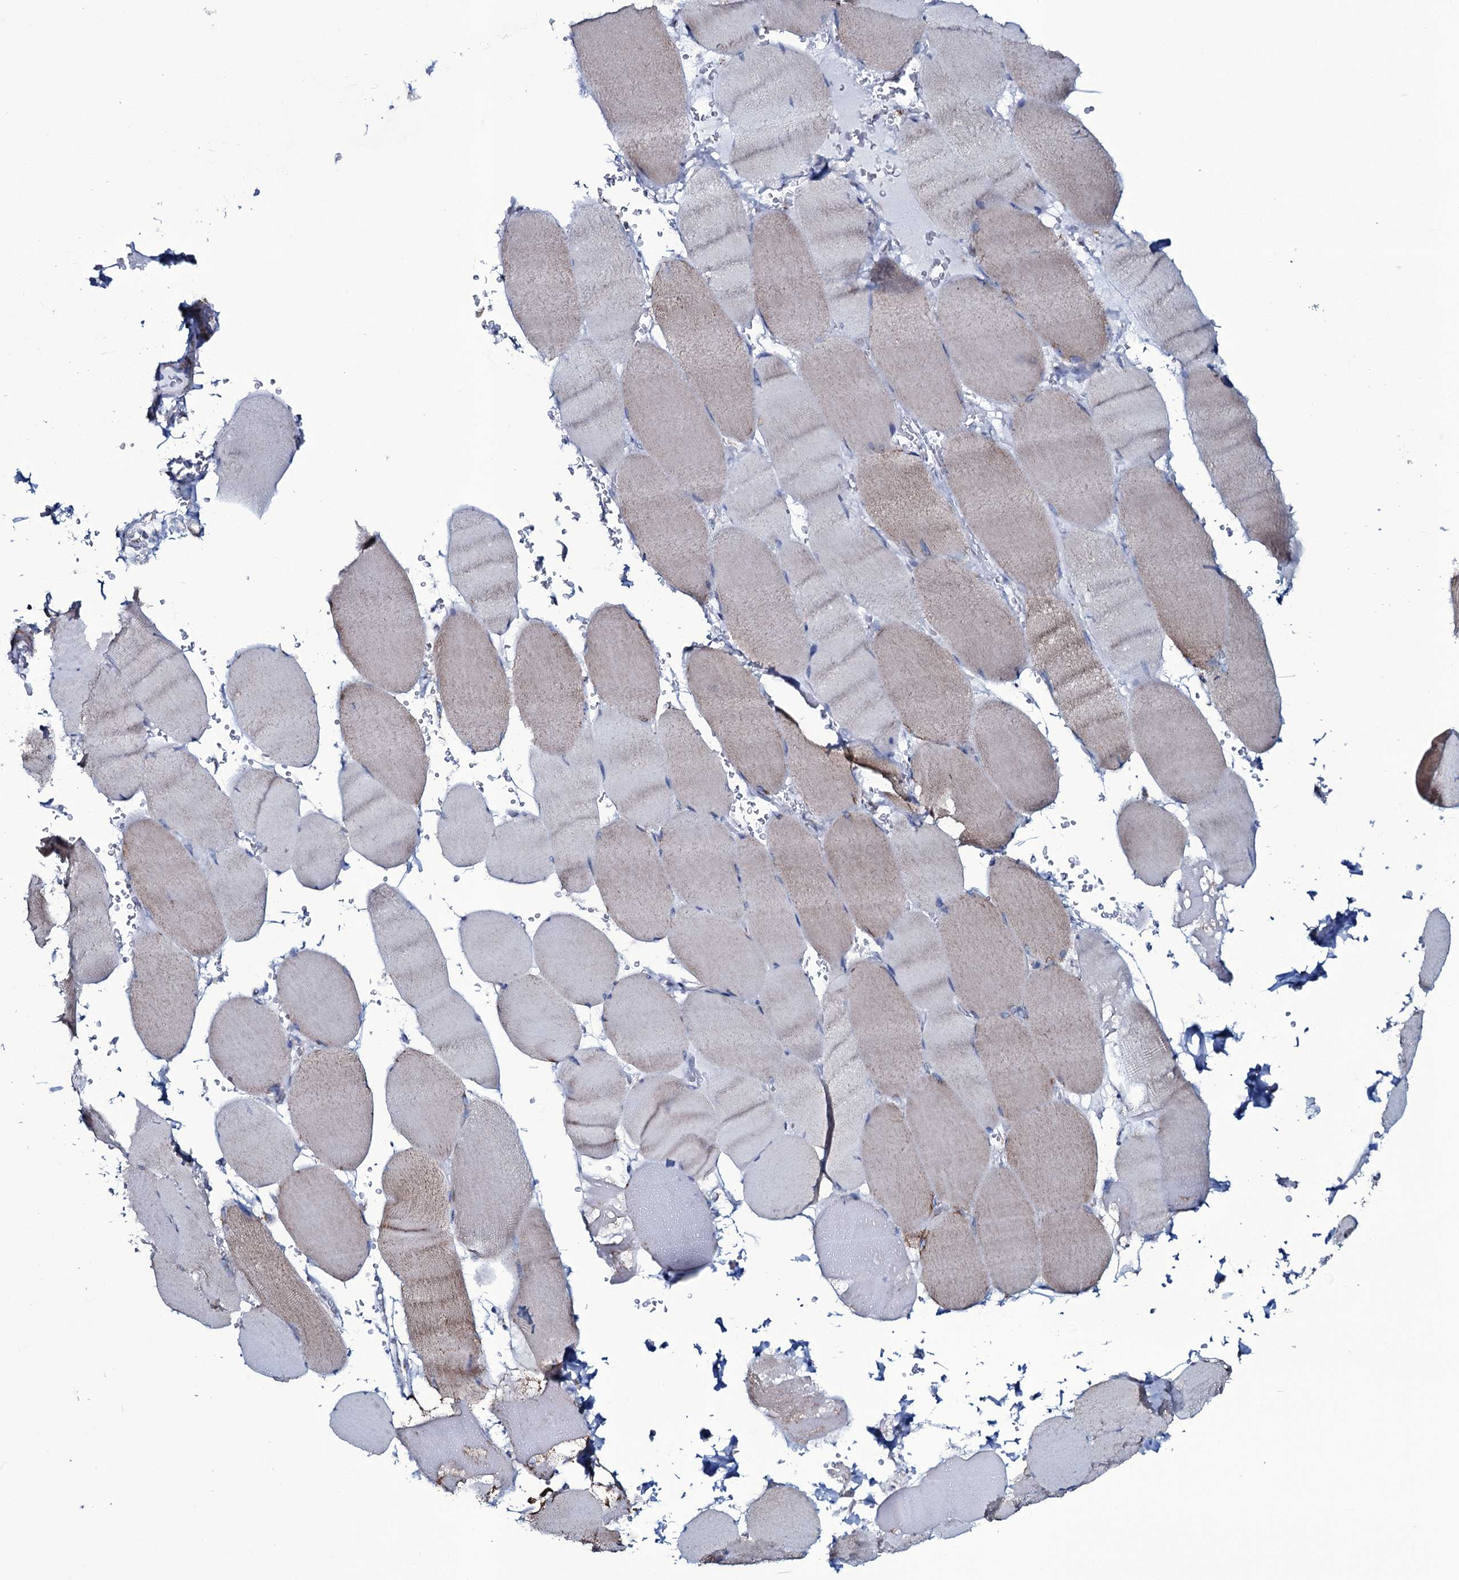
{"staining": {"intensity": "moderate", "quantity": "<25%", "location": "cytoplasmic/membranous"}, "tissue": "skeletal muscle", "cell_type": "Myocytes", "image_type": "normal", "snomed": [{"axis": "morphology", "description": "Normal tissue, NOS"}, {"axis": "topography", "description": "Skeletal muscle"}, {"axis": "topography", "description": "Head-Neck"}], "caption": "A high-resolution photomicrograph shows IHC staining of unremarkable skeletal muscle, which reveals moderate cytoplasmic/membranous expression in about <25% of myocytes. (Stains: DAB in brown, nuclei in blue, Microscopy: brightfield microscopy at high magnification).", "gene": "MRPS35", "patient": {"sex": "male", "age": 66}}